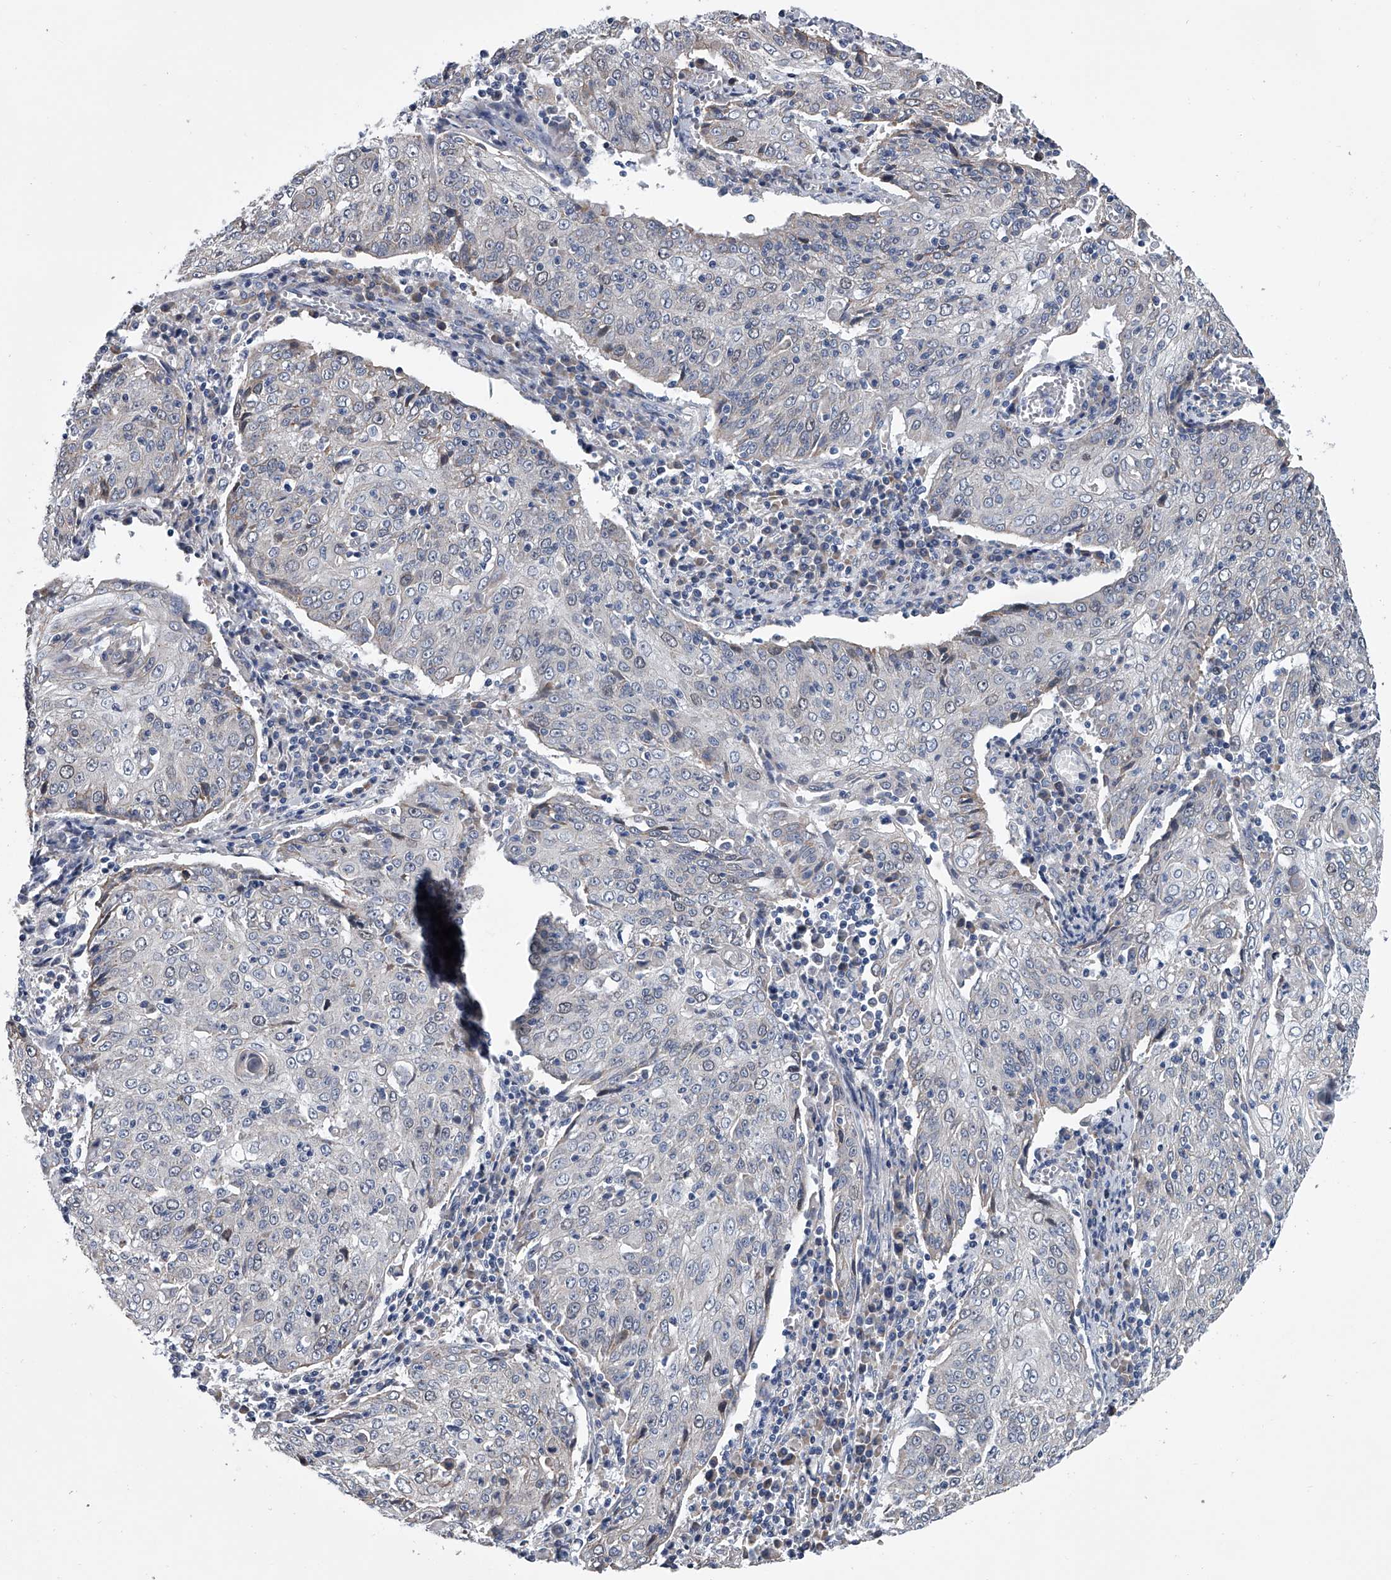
{"staining": {"intensity": "negative", "quantity": "none", "location": "none"}, "tissue": "cervical cancer", "cell_type": "Tumor cells", "image_type": "cancer", "snomed": [{"axis": "morphology", "description": "Squamous cell carcinoma, NOS"}, {"axis": "topography", "description": "Cervix"}], "caption": "DAB immunohistochemical staining of human cervical cancer (squamous cell carcinoma) exhibits no significant positivity in tumor cells.", "gene": "ABCG1", "patient": {"sex": "female", "age": 48}}